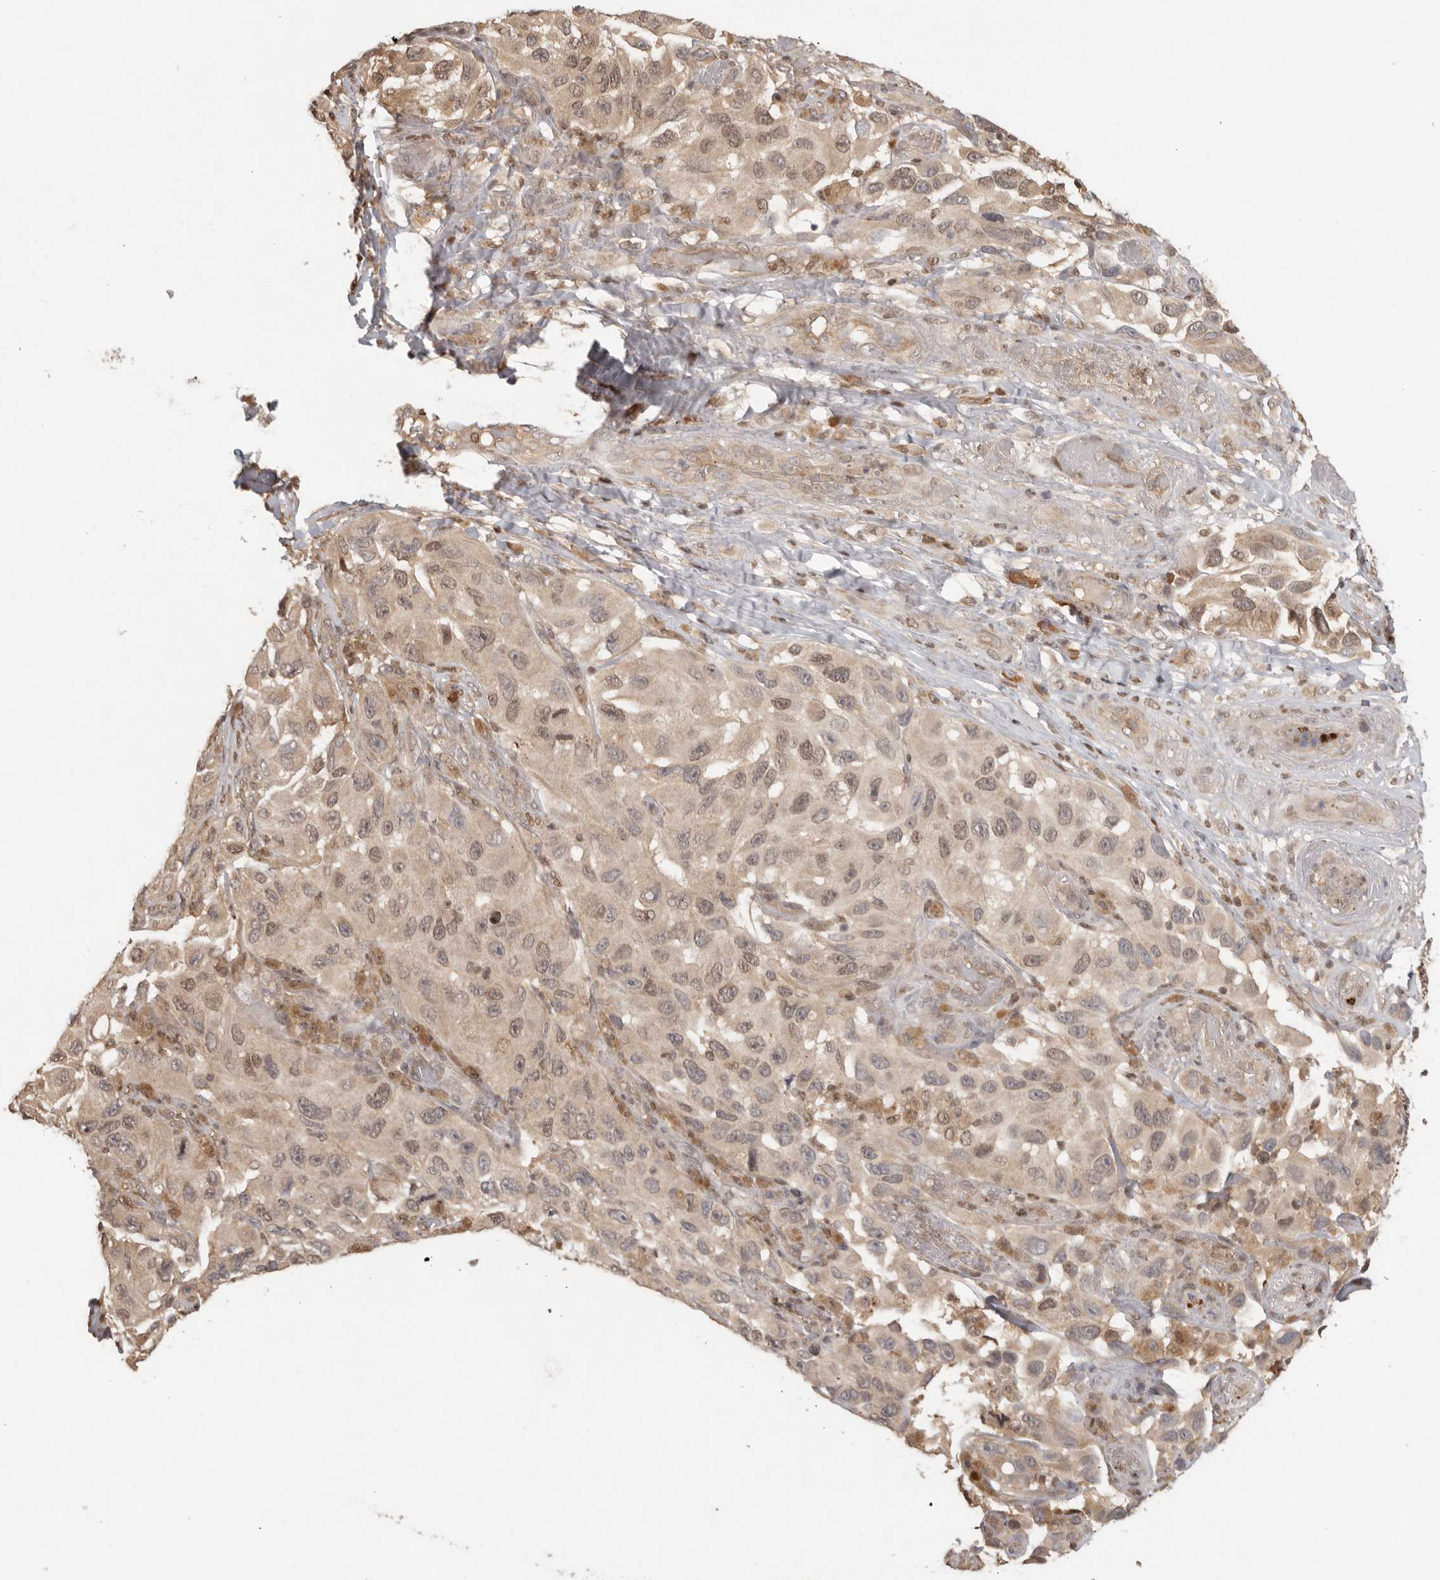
{"staining": {"intensity": "moderate", "quantity": "25%-75%", "location": "nuclear"}, "tissue": "melanoma", "cell_type": "Tumor cells", "image_type": "cancer", "snomed": [{"axis": "morphology", "description": "Malignant melanoma, NOS"}, {"axis": "topography", "description": "Skin"}], "caption": "Melanoma stained with a protein marker displays moderate staining in tumor cells.", "gene": "PSMA5", "patient": {"sex": "female", "age": 73}}